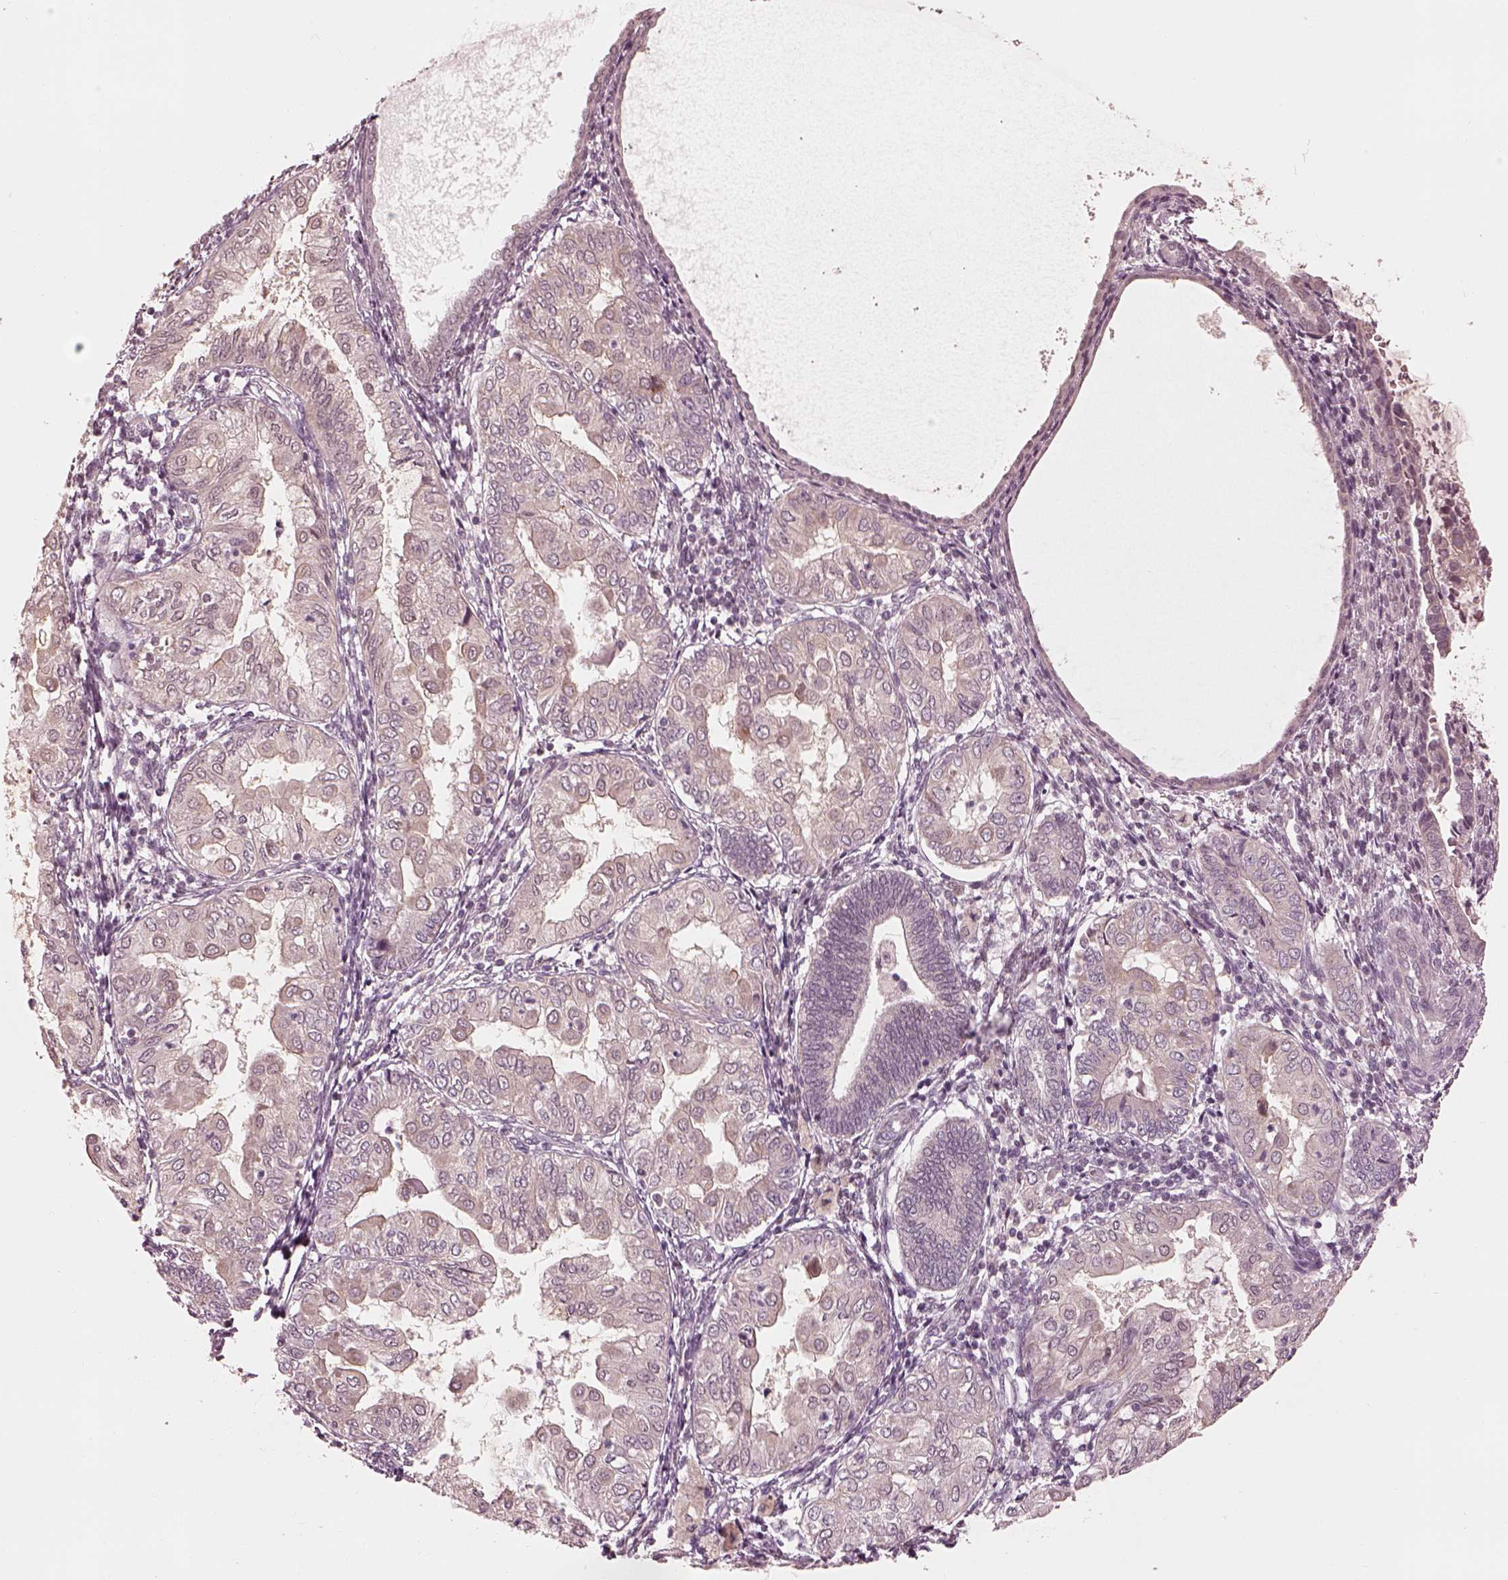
{"staining": {"intensity": "negative", "quantity": "none", "location": "none"}, "tissue": "endometrial cancer", "cell_type": "Tumor cells", "image_type": "cancer", "snomed": [{"axis": "morphology", "description": "Adenocarcinoma, NOS"}, {"axis": "topography", "description": "Endometrium"}], "caption": "Tumor cells show no significant protein expression in endometrial cancer.", "gene": "IQCB1", "patient": {"sex": "female", "age": 68}}